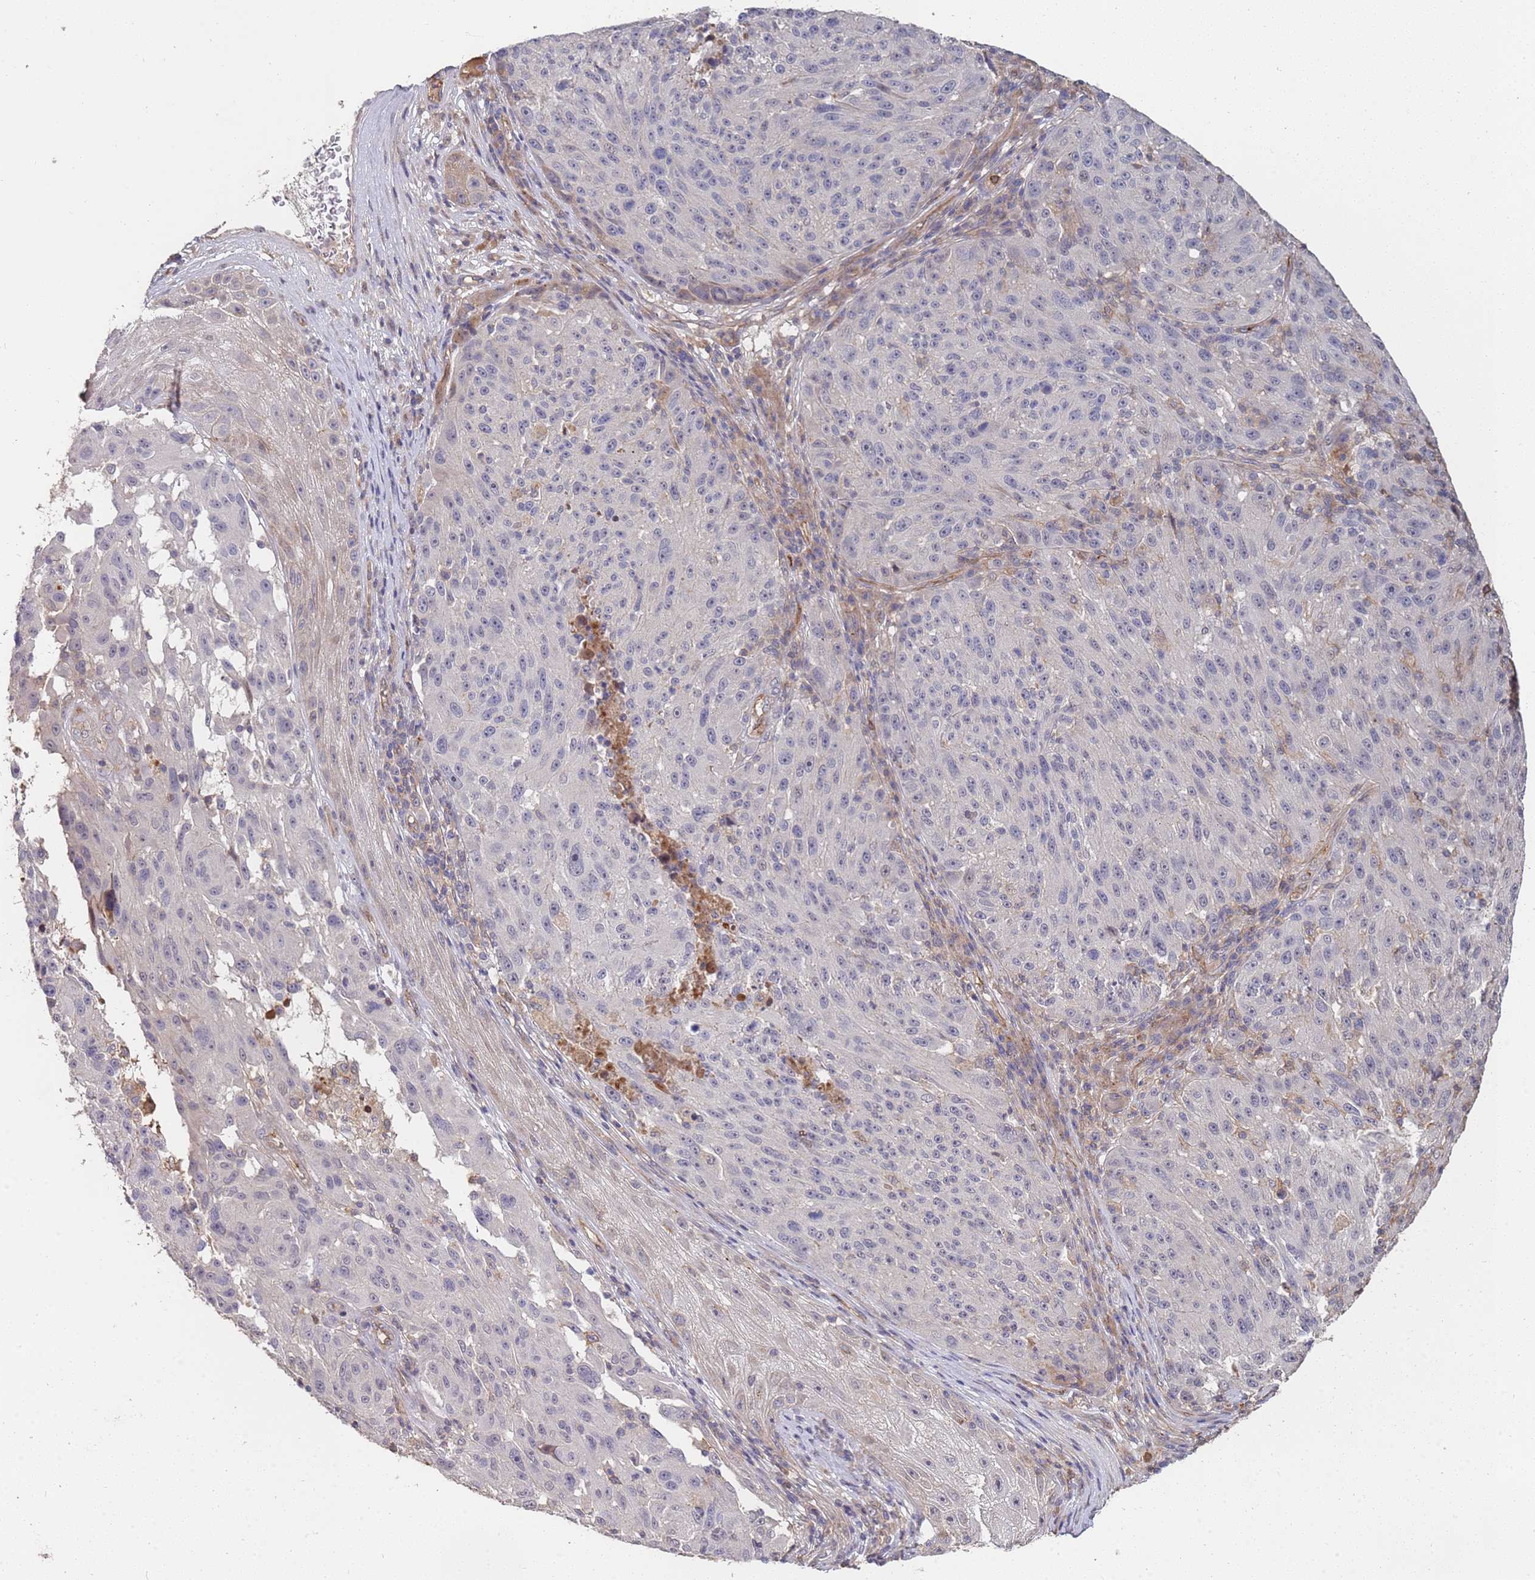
{"staining": {"intensity": "negative", "quantity": "none", "location": "none"}, "tissue": "melanoma", "cell_type": "Tumor cells", "image_type": "cancer", "snomed": [{"axis": "morphology", "description": "Malignant melanoma, NOS"}, {"axis": "topography", "description": "Skin"}], "caption": "Histopathology image shows no protein positivity in tumor cells of melanoma tissue.", "gene": "ABCB6", "patient": {"sex": "male", "age": 53}}